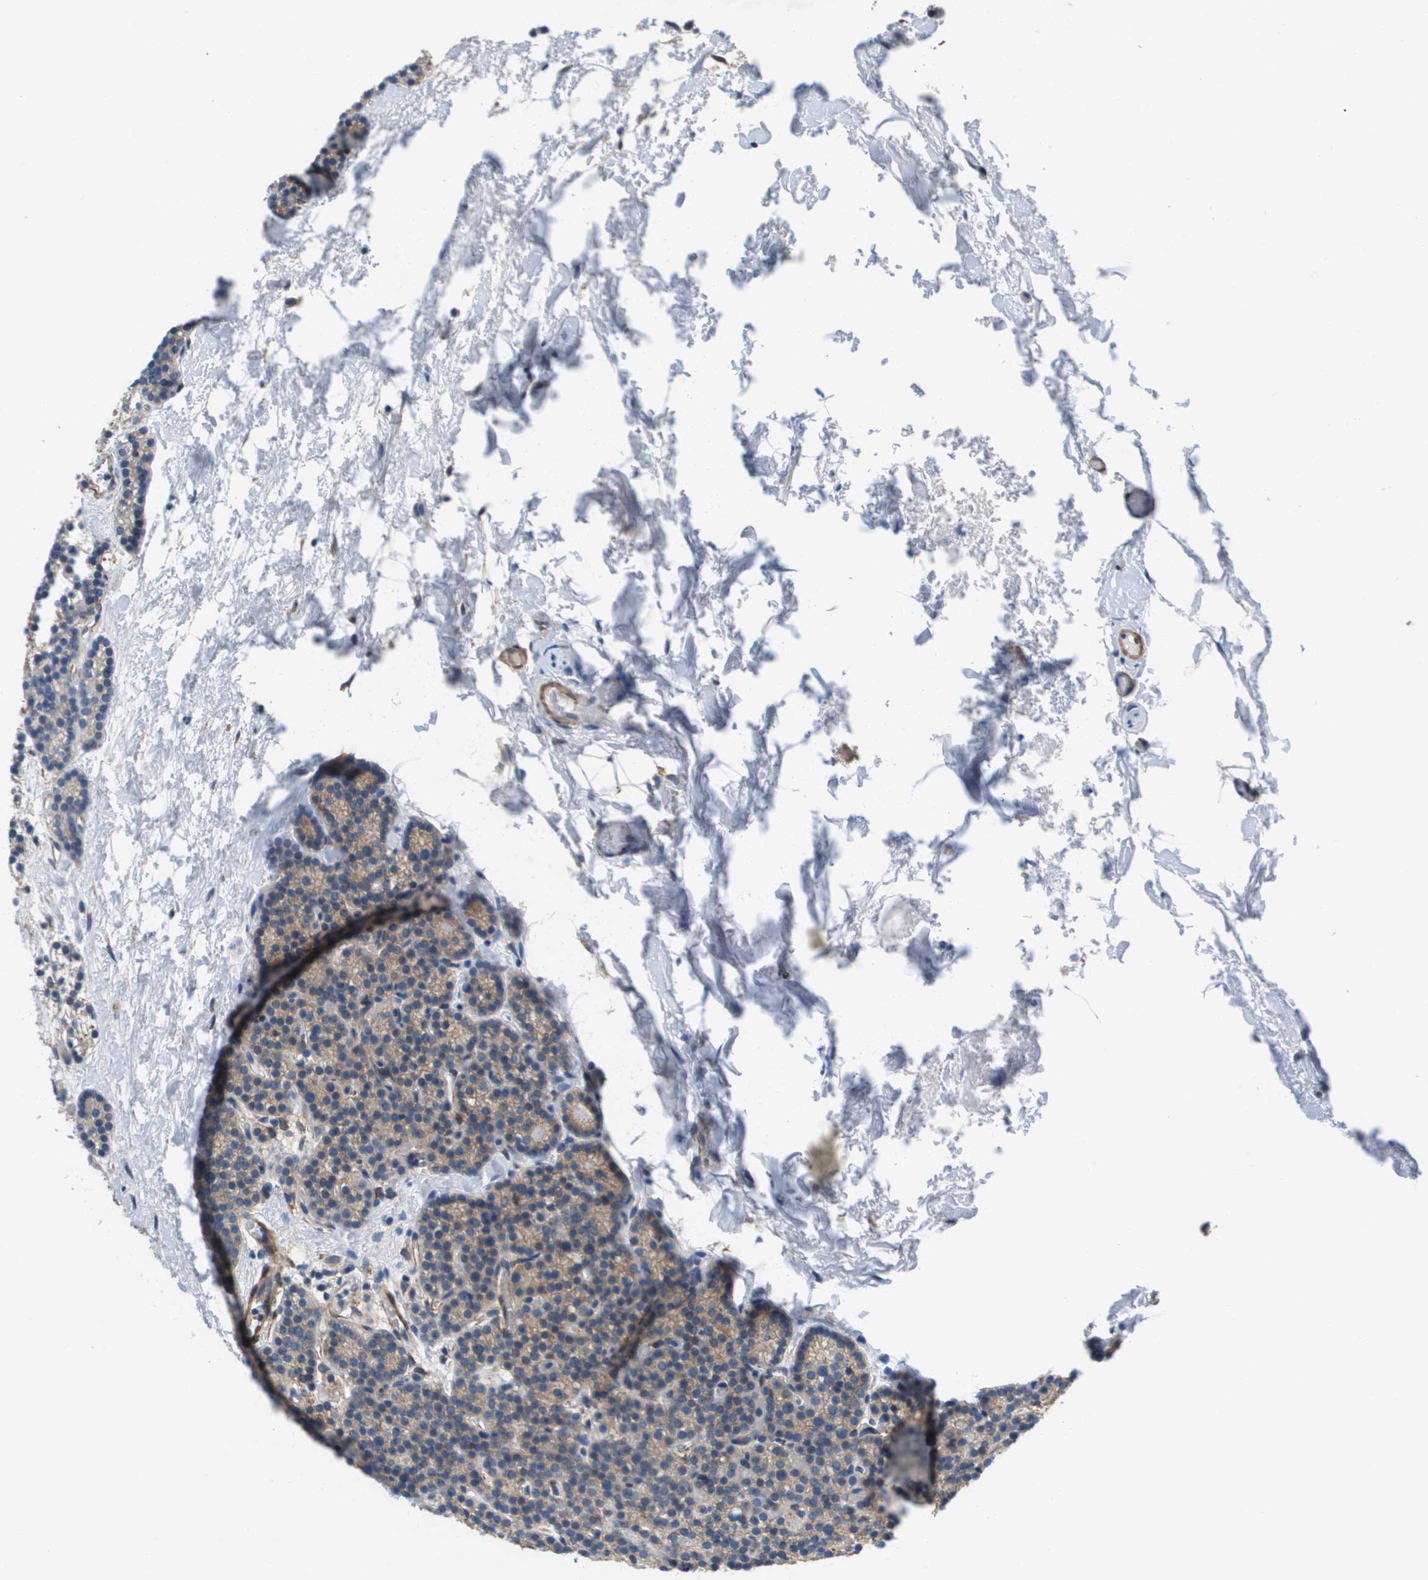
{"staining": {"intensity": "weak", "quantity": "25%-75%", "location": "cytoplasmic/membranous"}, "tissue": "parathyroid gland", "cell_type": "Glandular cells", "image_type": "normal", "snomed": [{"axis": "morphology", "description": "Normal tissue, NOS"}, {"axis": "morphology", "description": "Adenoma, NOS"}, {"axis": "topography", "description": "Parathyroid gland"}], "caption": "Immunohistochemistry image of normal human parathyroid gland stained for a protein (brown), which displays low levels of weak cytoplasmic/membranous staining in about 25%-75% of glandular cells.", "gene": "LPP", "patient": {"sex": "female", "age": 54}}